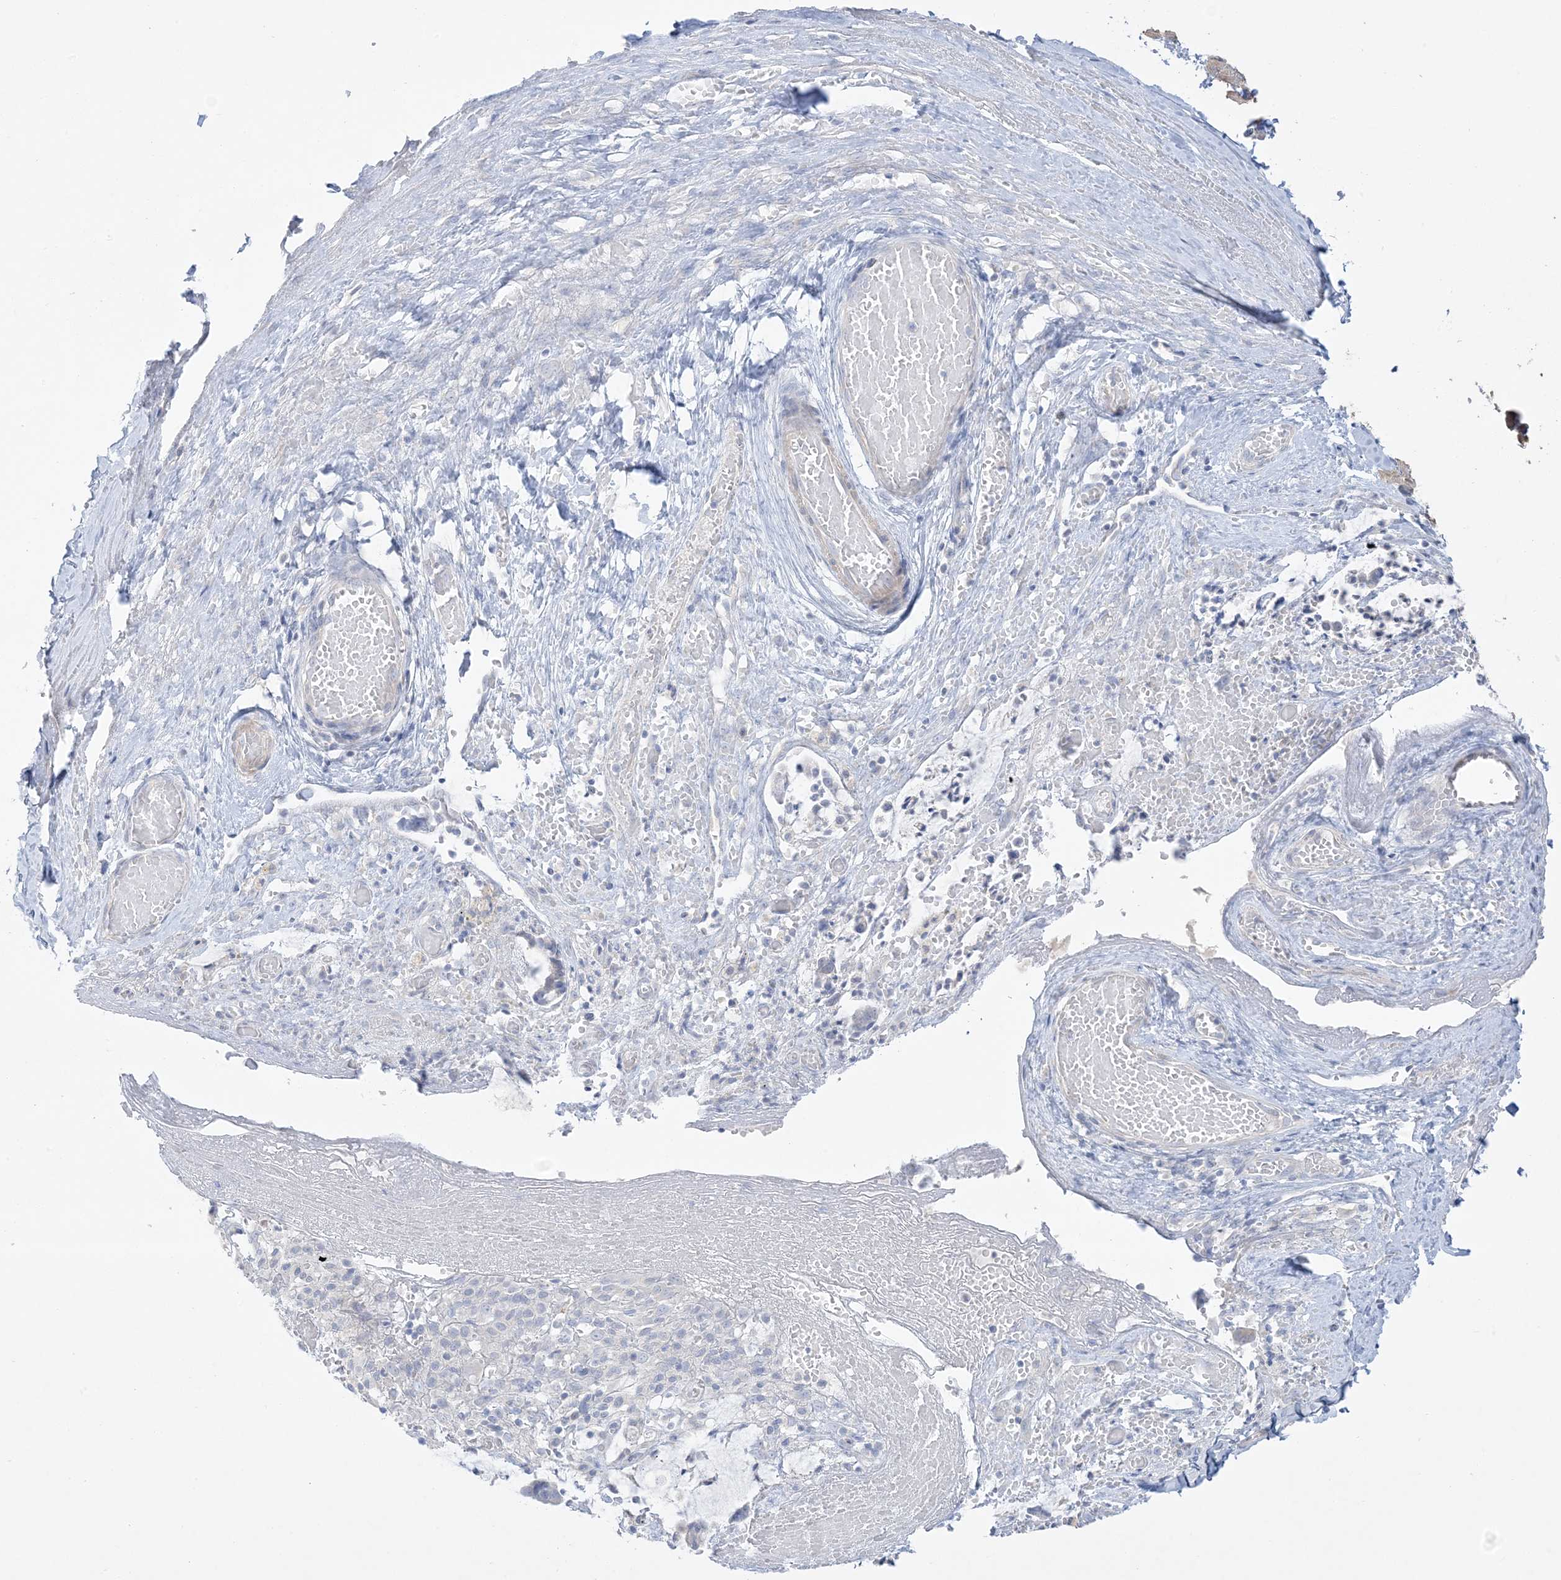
{"staining": {"intensity": "weak", "quantity": "<25%", "location": "cytoplasmic/membranous"}, "tissue": "smooth muscle", "cell_type": "Smooth muscle cells", "image_type": "normal", "snomed": [{"axis": "morphology", "description": "Normal tissue, NOS"}, {"axis": "morphology", "description": "Adenocarcinoma, NOS"}, {"axis": "topography", "description": "Colon"}, {"axis": "topography", "description": "Peripheral nerve tissue"}], "caption": "A high-resolution micrograph shows immunohistochemistry (IHC) staining of unremarkable smooth muscle, which demonstrates no significant staining in smooth muscle cells. (DAB (3,3'-diaminobenzidine) IHC visualized using brightfield microscopy, high magnification).", "gene": "FAM184A", "patient": {"sex": "male", "age": 14}}